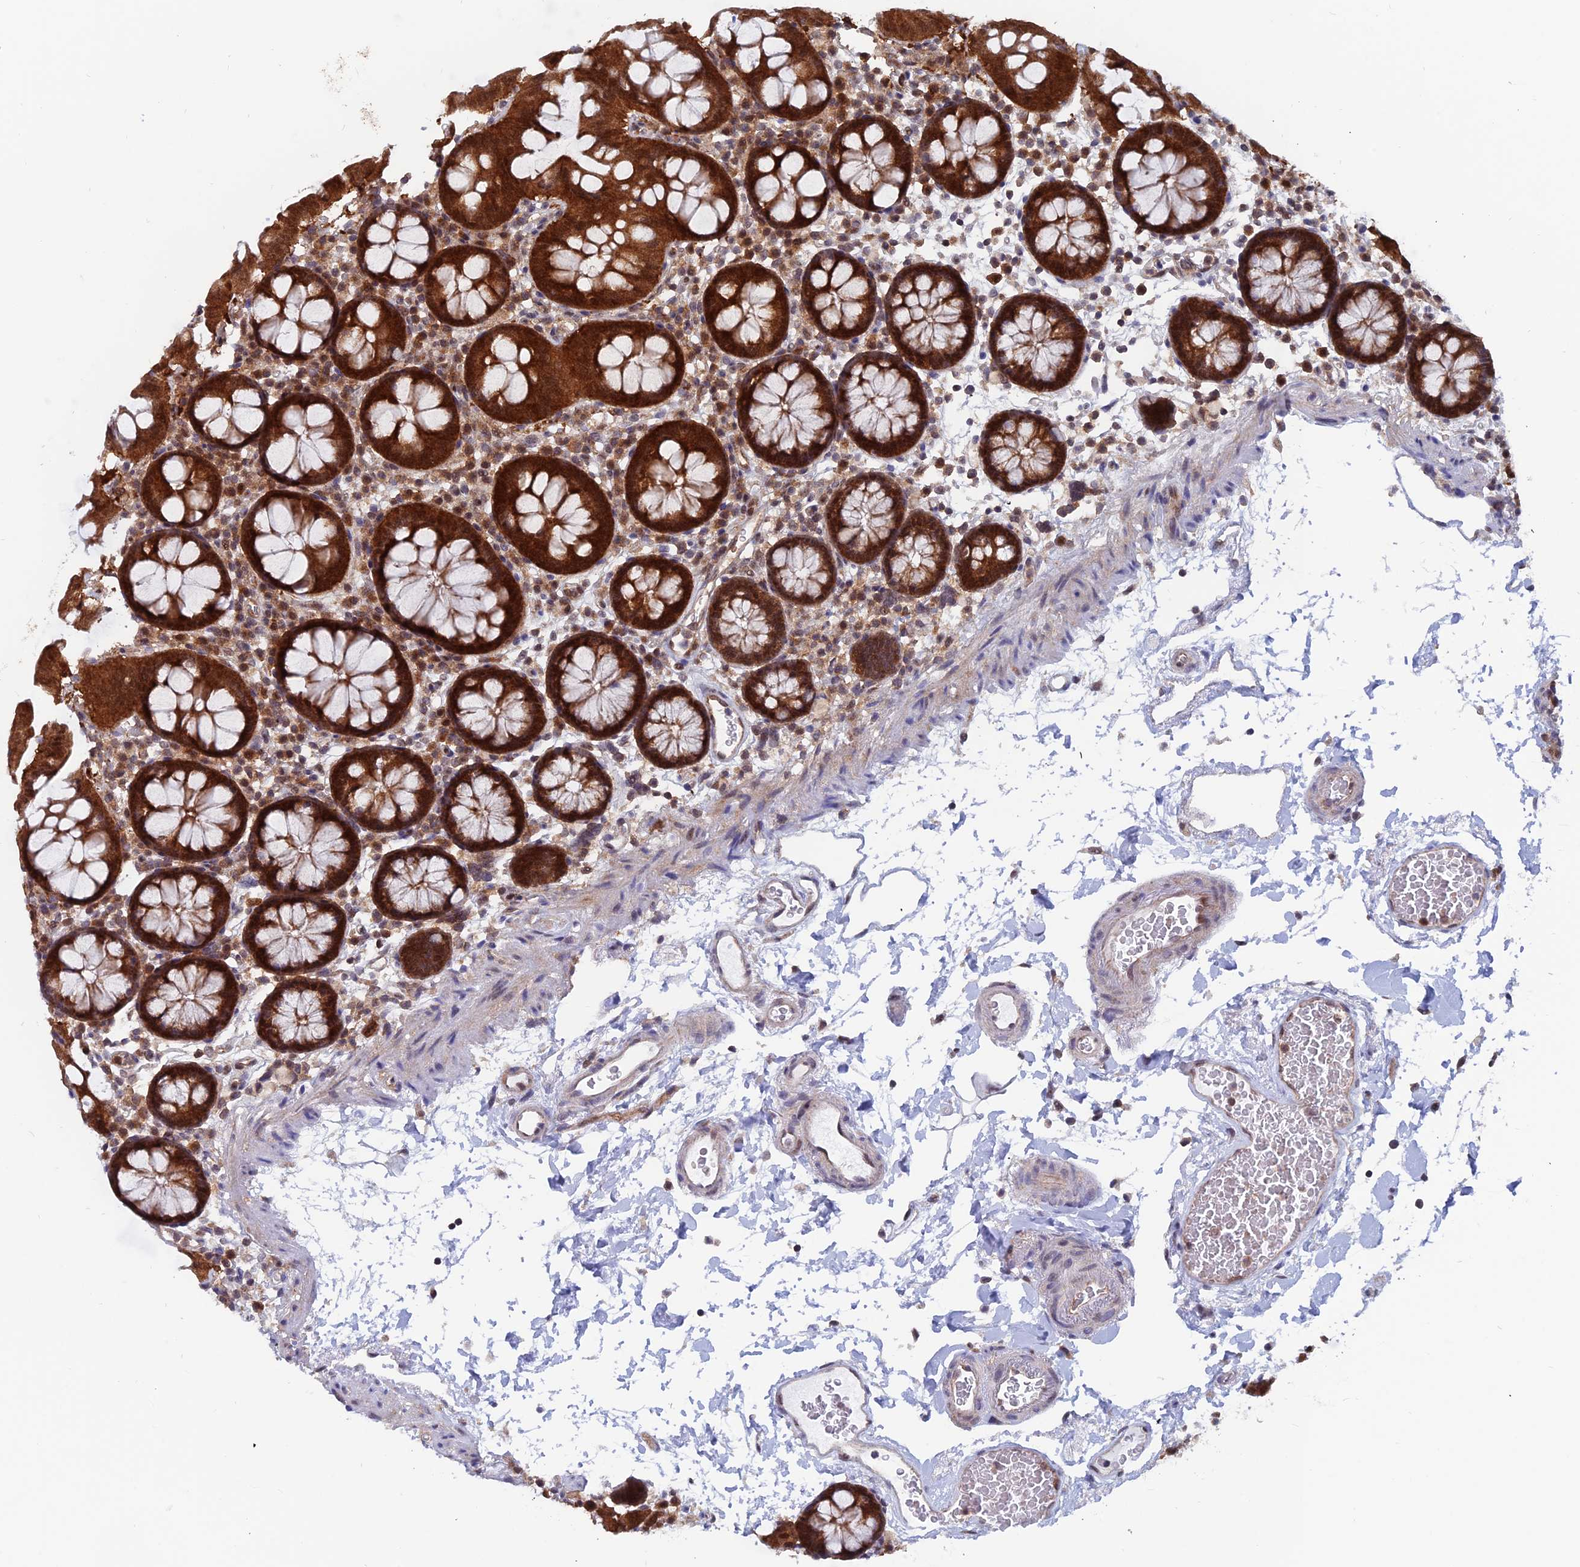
{"staining": {"intensity": "moderate", "quantity": ">75%", "location": "cytoplasmic/membranous,nuclear"}, "tissue": "colon", "cell_type": "Endothelial cells", "image_type": "normal", "snomed": [{"axis": "morphology", "description": "Normal tissue, NOS"}, {"axis": "topography", "description": "Colon"}], "caption": "This photomicrograph exhibits unremarkable colon stained with IHC to label a protein in brown. The cytoplasmic/membranous,nuclear of endothelial cells show moderate positivity for the protein. Nuclei are counter-stained blue.", "gene": "IGBP1", "patient": {"sex": "male", "age": 75}}